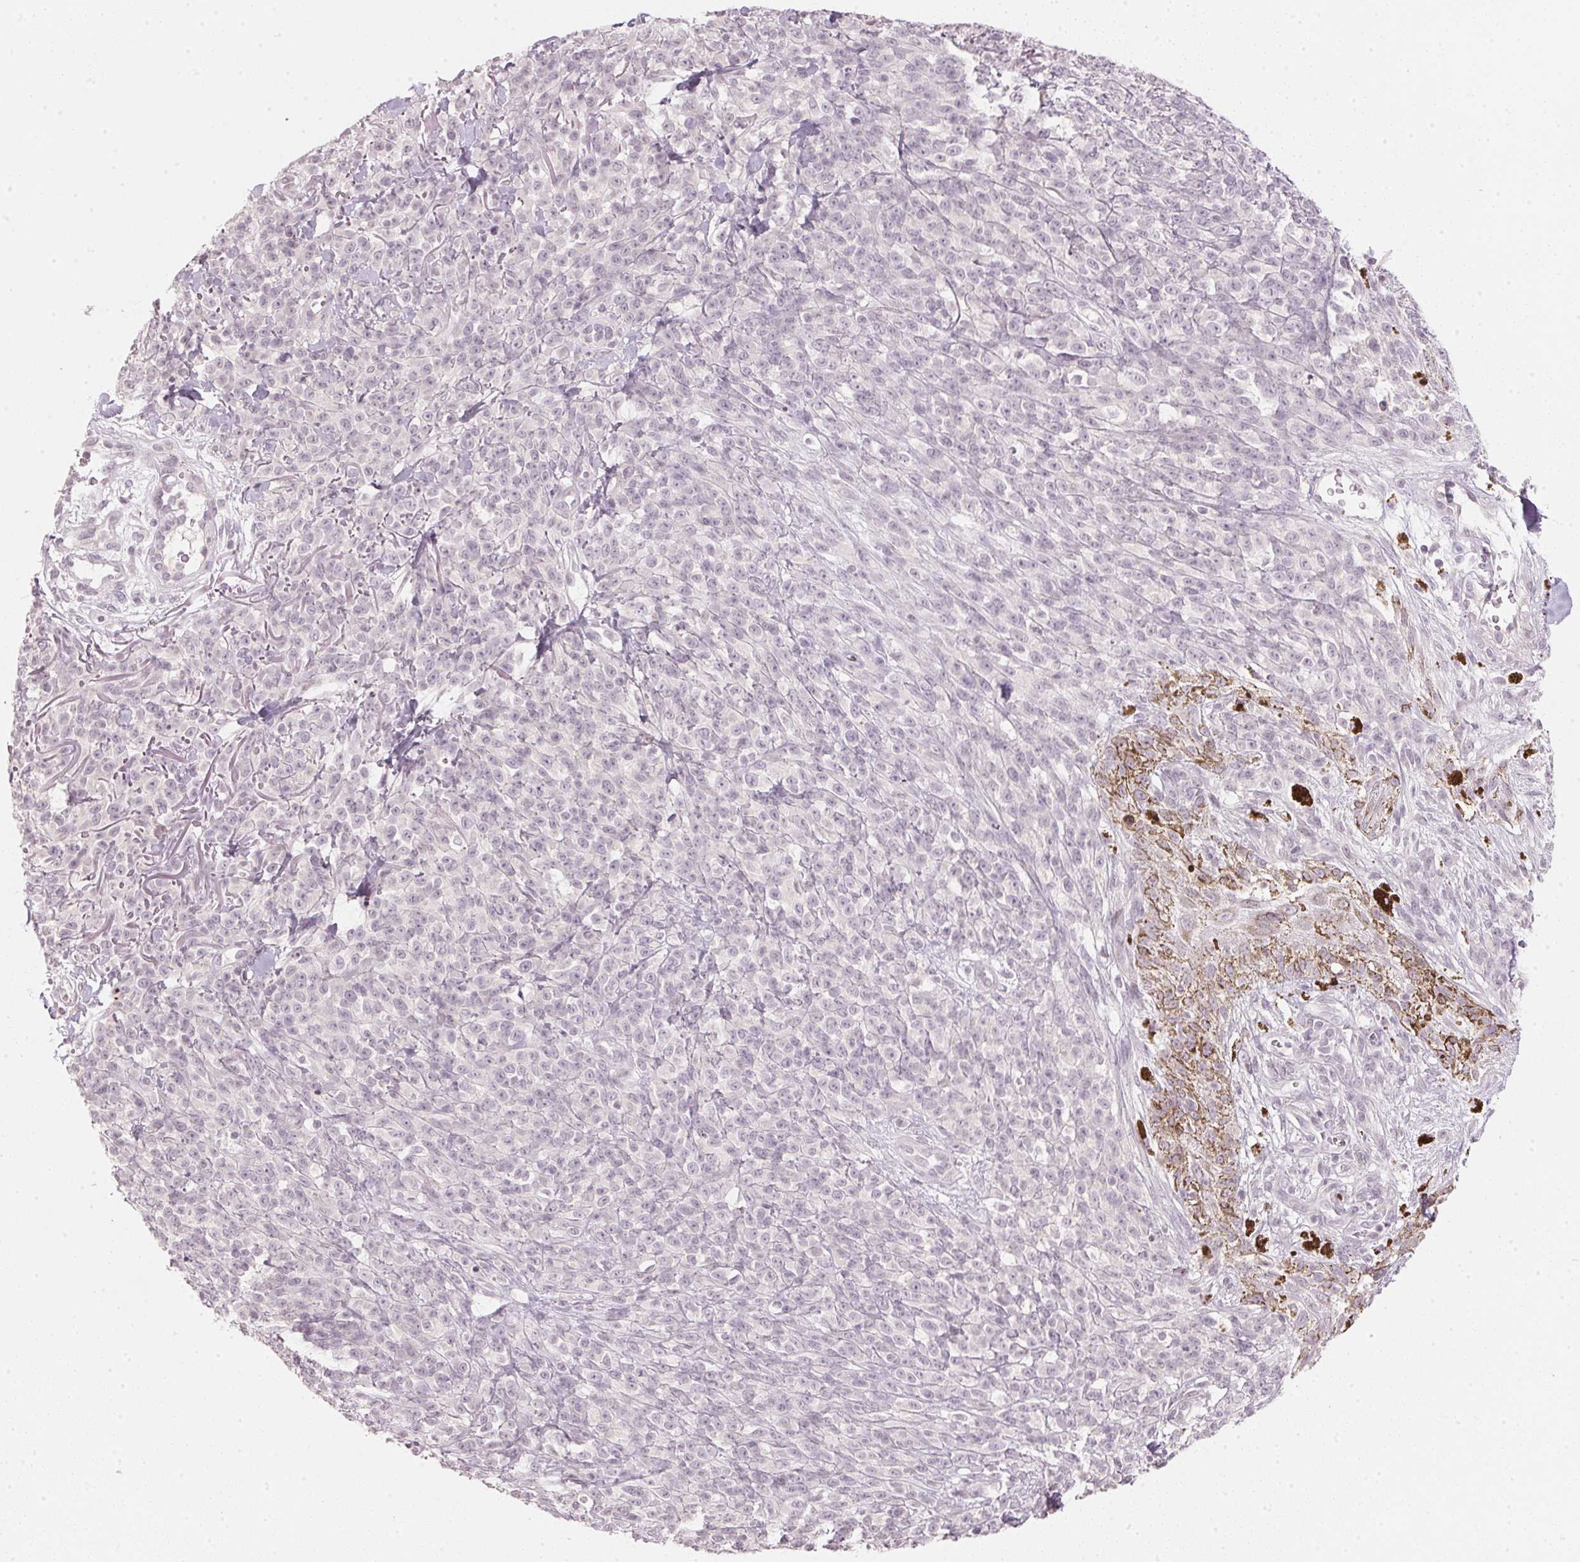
{"staining": {"intensity": "negative", "quantity": "none", "location": "none"}, "tissue": "melanoma", "cell_type": "Tumor cells", "image_type": "cancer", "snomed": [{"axis": "morphology", "description": "Malignant melanoma, NOS"}, {"axis": "topography", "description": "Skin"}, {"axis": "topography", "description": "Skin of trunk"}], "caption": "Immunohistochemistry (IHC) histopathology image of neoplastic tissue: melanoma stained with DAB (3,3'-diaminobenzidine) reveals no significant protein staining in tumor cells.", "gene": "SFRP4", "patient": {"sex": "male", "age": 74}}